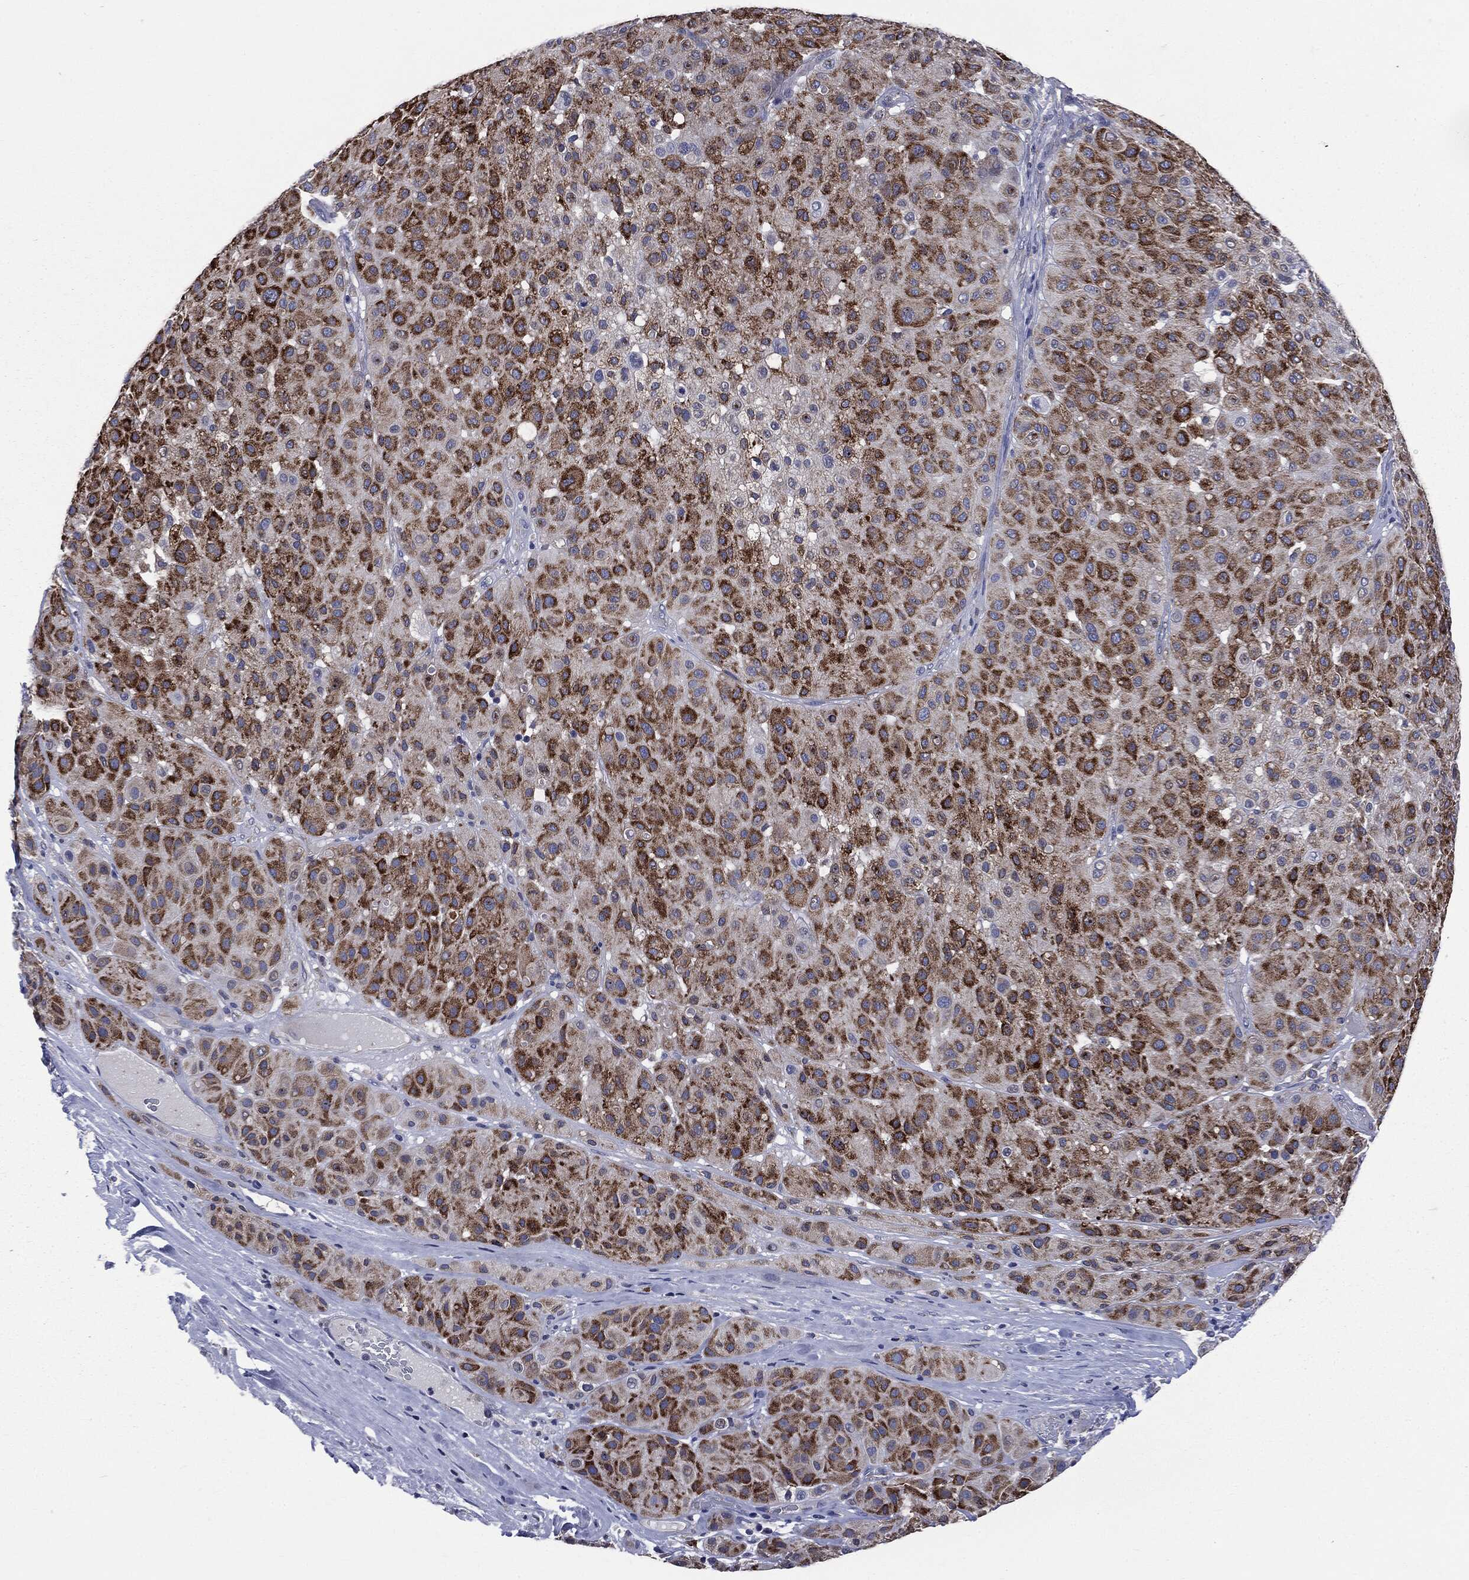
{"staining": {"intensity": "strong", "quantity": ">75%", "location": "cytoplasmic/membranous"}, "tissue": "melanoma", "cell_type": "Tumor cells", "image_type": "cancer", "snomed": [{"axis": "morphology", "description": "Malignant melanoma, Metastatic site"}, {"axis": "topography", "description": "Smooth muscle"}], "caption": "Immunohistochemistry histopathology image of human melanoma stained for a protein (brown), which exhibits high levels of strong cytoplasmic/membranous positivity in about >75% of tumor cells.", "gene": "PTGS2", "patient": {"sex": "male", "age": 41}}